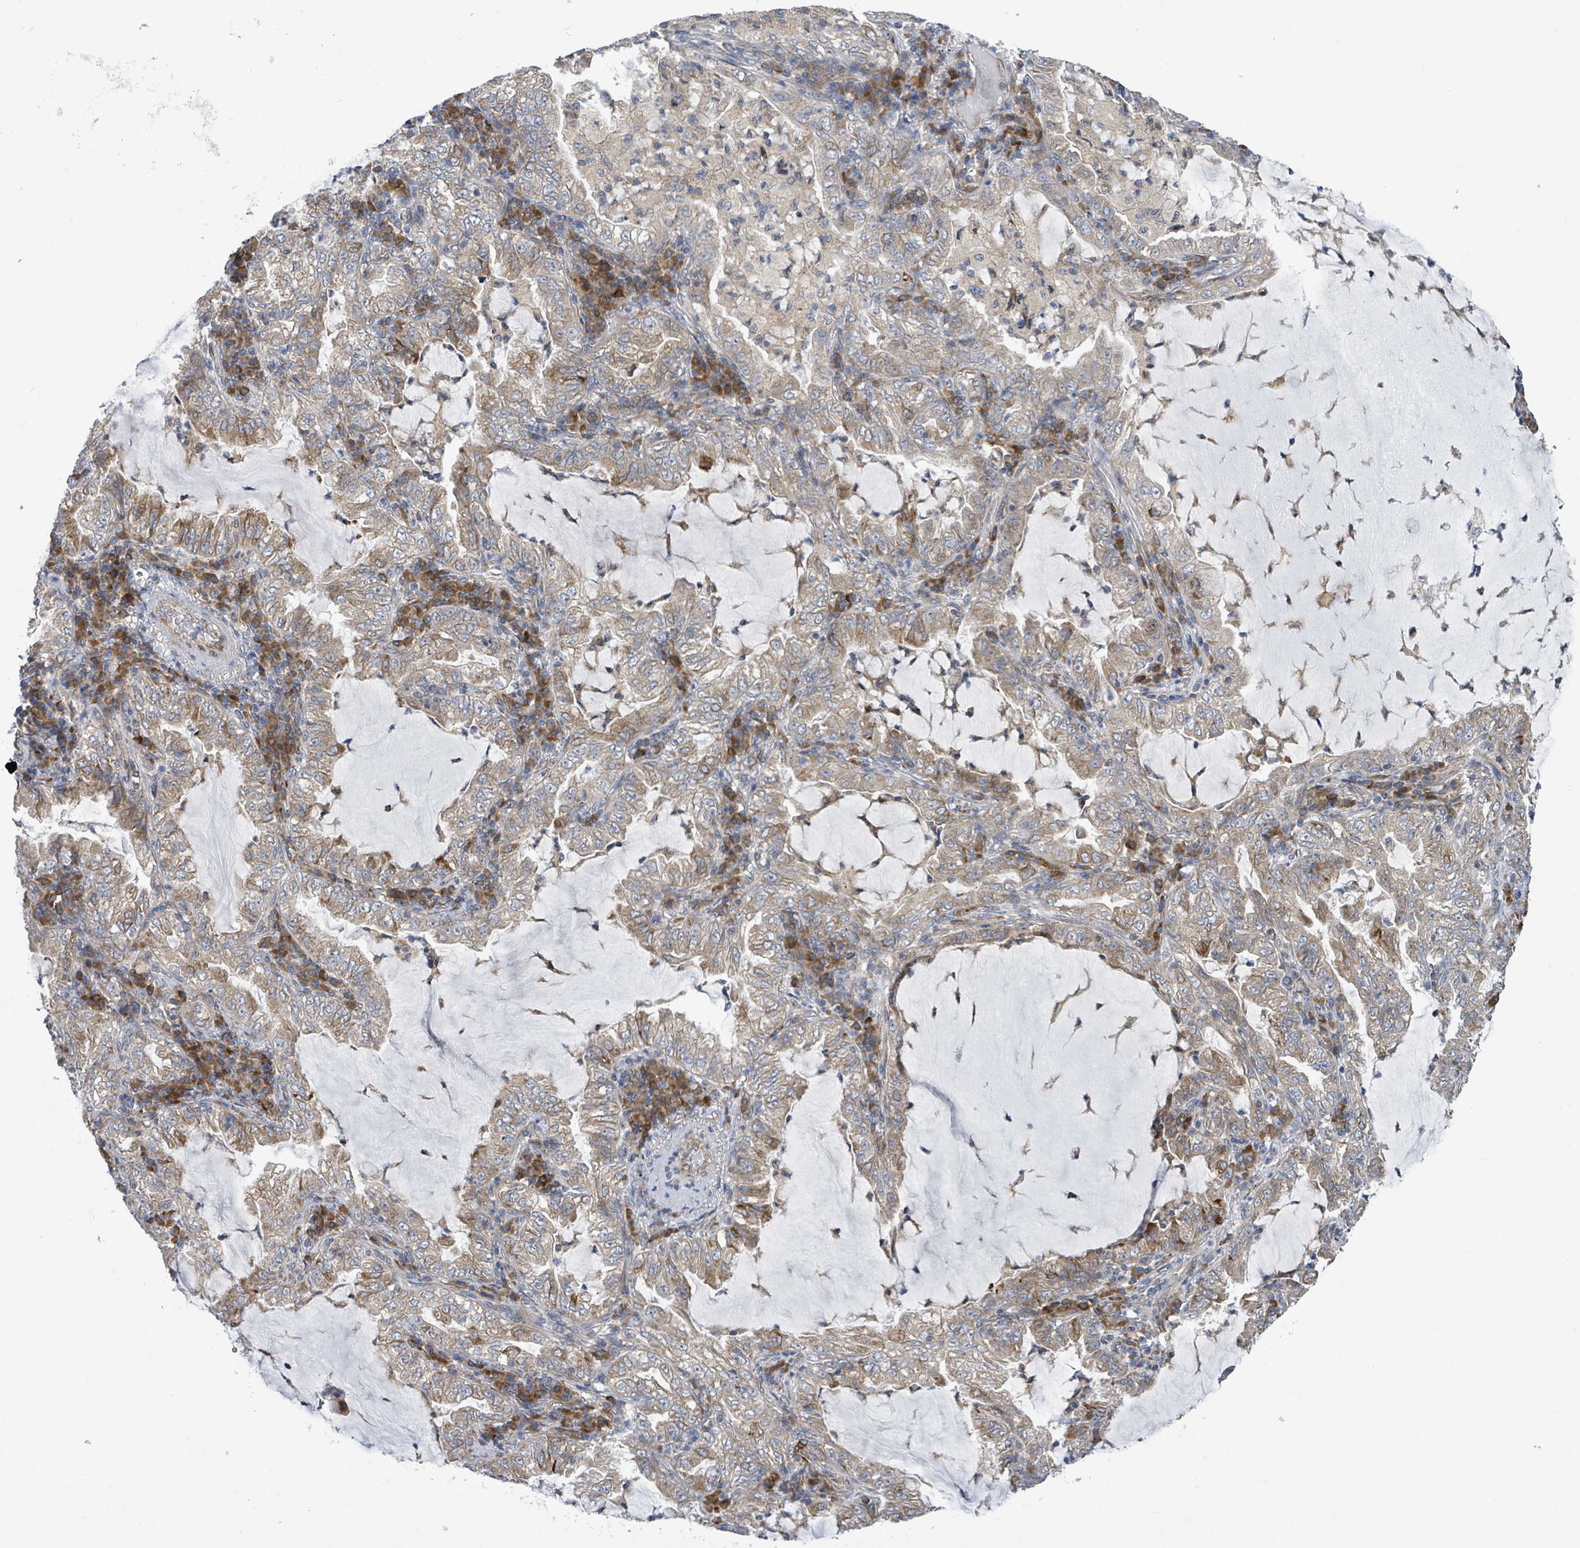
{"staining": {"intensity": "weak", "quantity": ">75%", "location": "cytoplasmic/membranous"}, "tissue": "lung cancer", "cell_type": "Tumor cells", "image_type": "cancer", "snomed": [{"axis": "morphology", "description": "Adenocarcinoma, NOS"}, {"axis": "topography", "description": "Lung"}], "caption": "A low amount of weak cytoplasmic/membranous expression is seen in about >75% of tumor cells in lung adenocarcinoma tissue.", "gene": "NOMO1", "patient": {"sex": "female", "age": 73}}